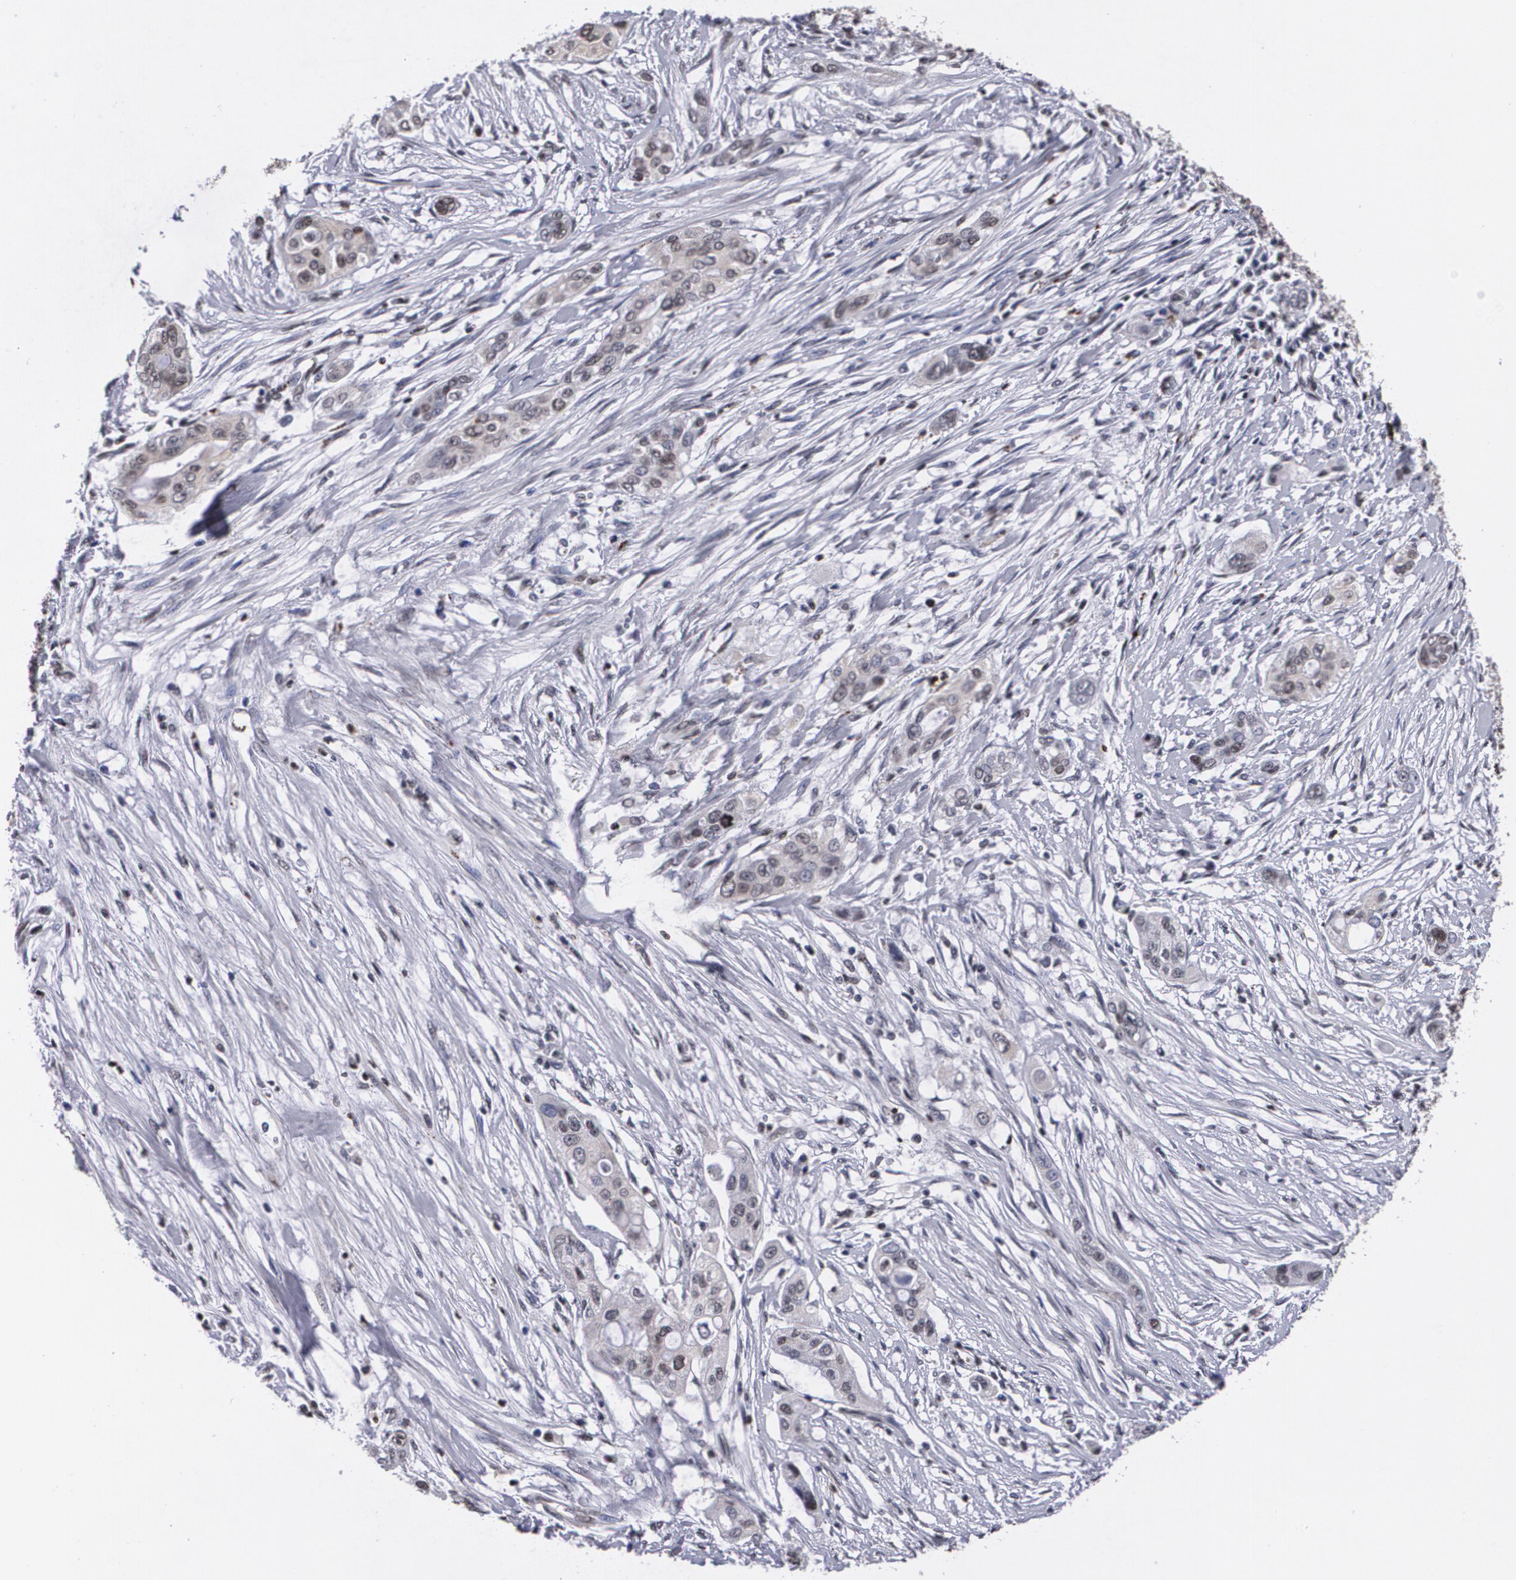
{"staining": {"intensity": "negative", "quantity": "none", "location": "none"}, "tissue": "pancreatic cancer", "cell_type": "Tumor cells", "image_type": "cancer", "snomed": [{"axis": "morphology", "description": "Adenocarcinoma, NOS"}, {"axis": "topography", "description": "Pancreas"}], "caption": "The image displays no significant staining in tumor cells of adenocarcinoma (pancreatic).", "gene": "MVP", "patient": {"sex": "female", "age": 60}}